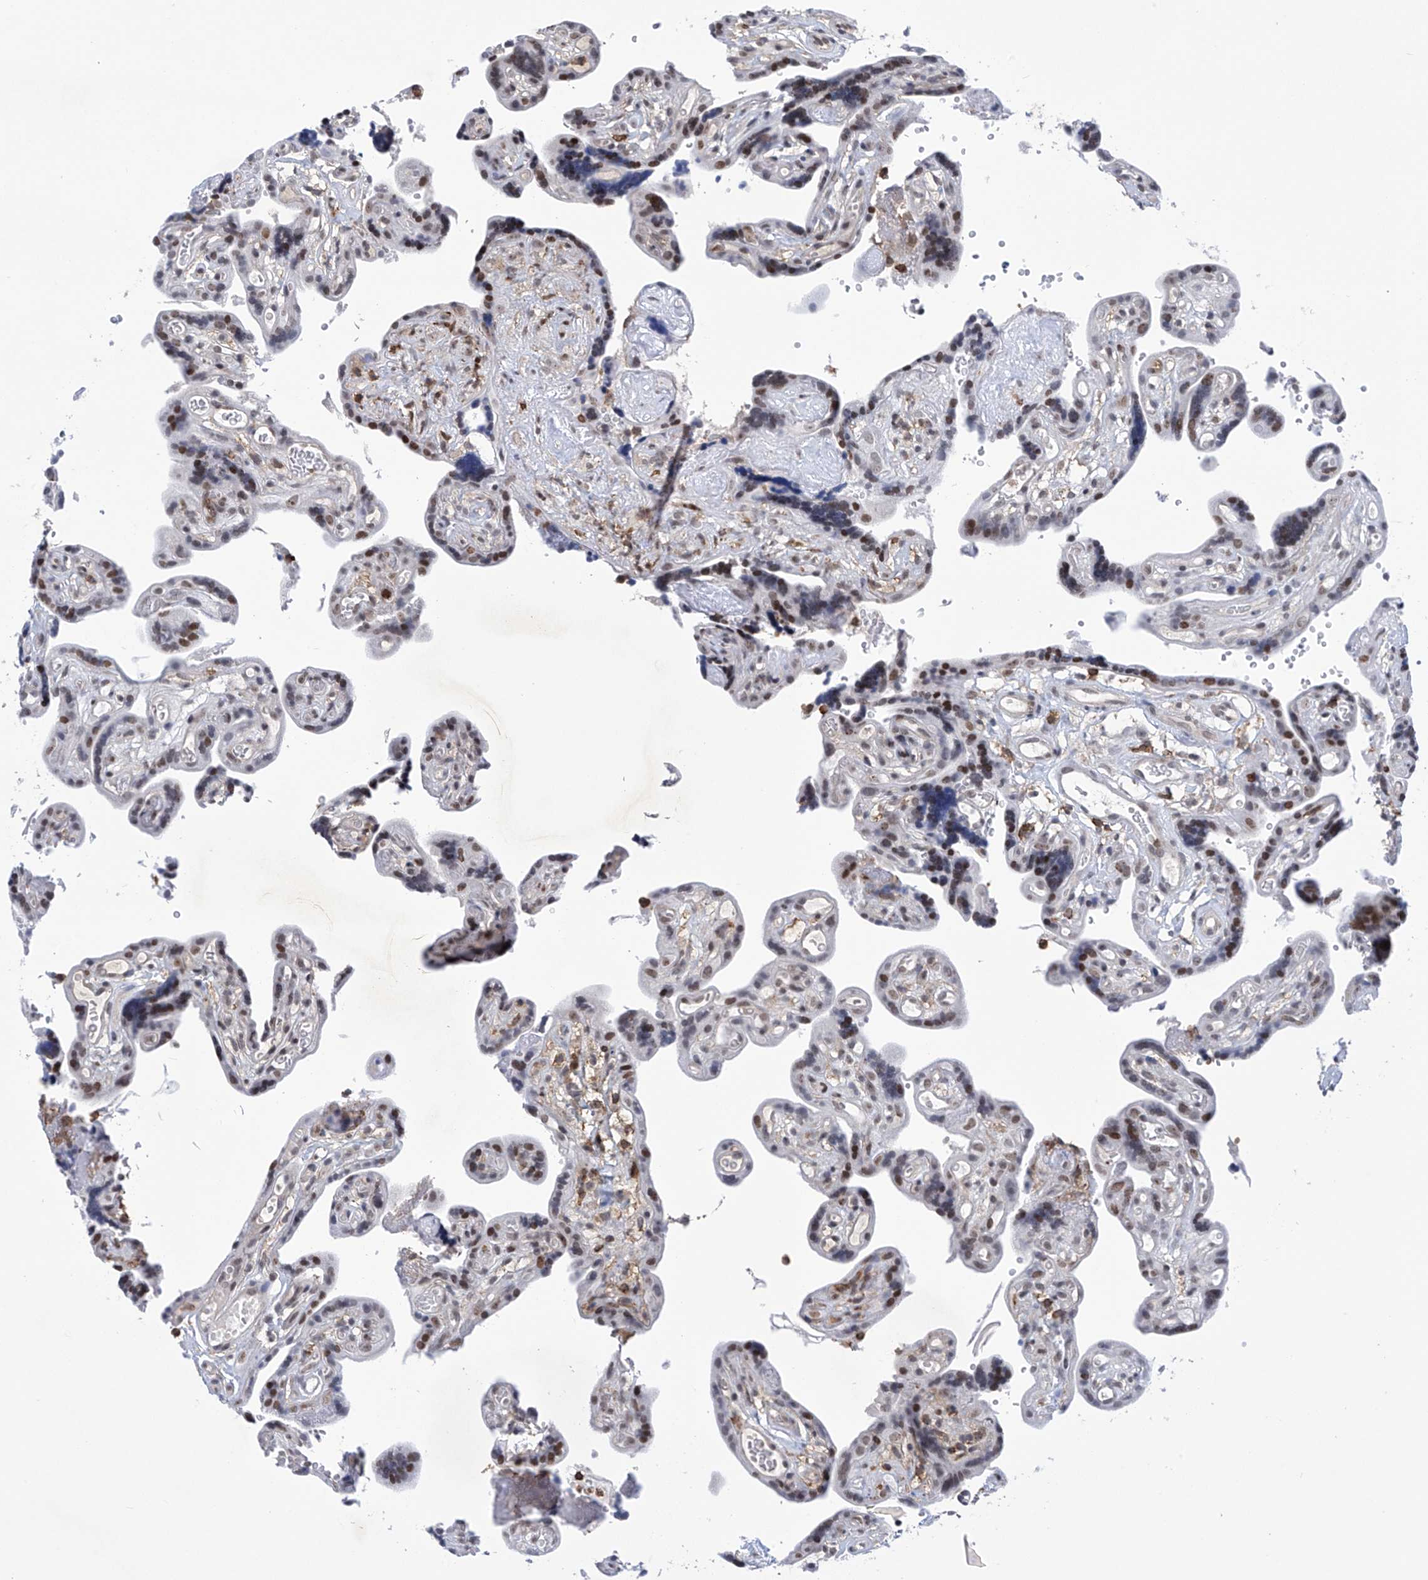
{"staining": {"intensity": "moderate", "quantity": ">75%", "location": "nuclear"}, "tissue": "placenta", "cell_type": "Decidual cells", "image_type": "normal", "snomed": [{"axis": "morphology", "description": "Normal tissue, NOS"}, {"axis": "topography", "description": "Placenta"}], "caption": "Immunohistochemistry (IHC) of benign placenta shows medium levels of moderate nuclear expression in about >75% of decidual cells.", "gene": "MSL3", "patient": {"sex": "female", "age": 30}}